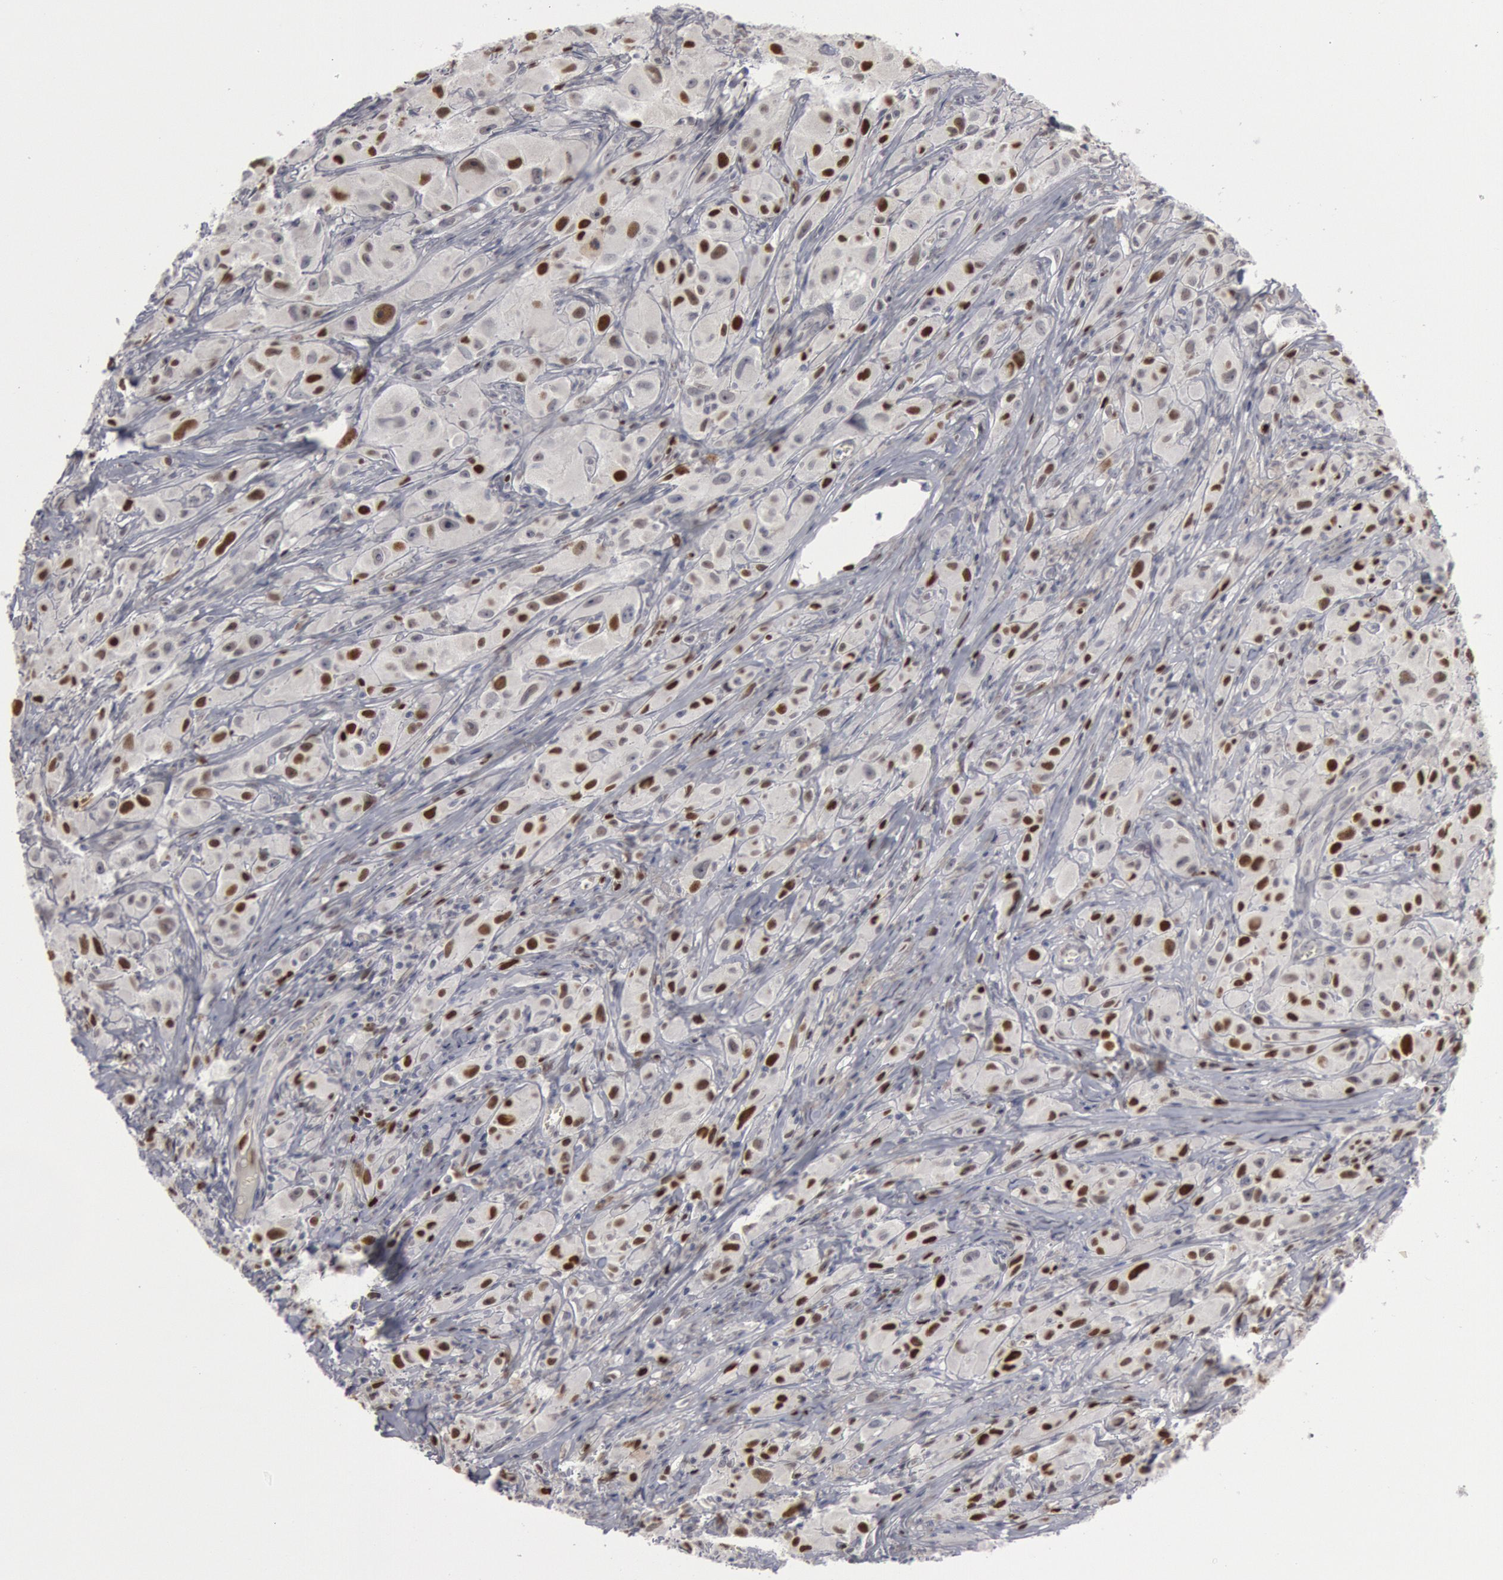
{"staining": {"intensity": "strong", "quantity": "25%-75%", "location": "nuclear"}, "tissue": "melanoma", "cell_type": "Tumor cells", "image_type": "cancer", "snomed": [{"axis": "morphology", "description": "Malignant melanoma, NOS"}, {"axis": "topography", "description": "Skin"}], "caption": "IHC photomicrograph of human melanoma stained for a protein (brown), which exhibits high levels of strong nuclear staining in about 25%-75% of tumor cells.", "gene": "WDHD1", "patient": {"sex": "male", "age": 56}}